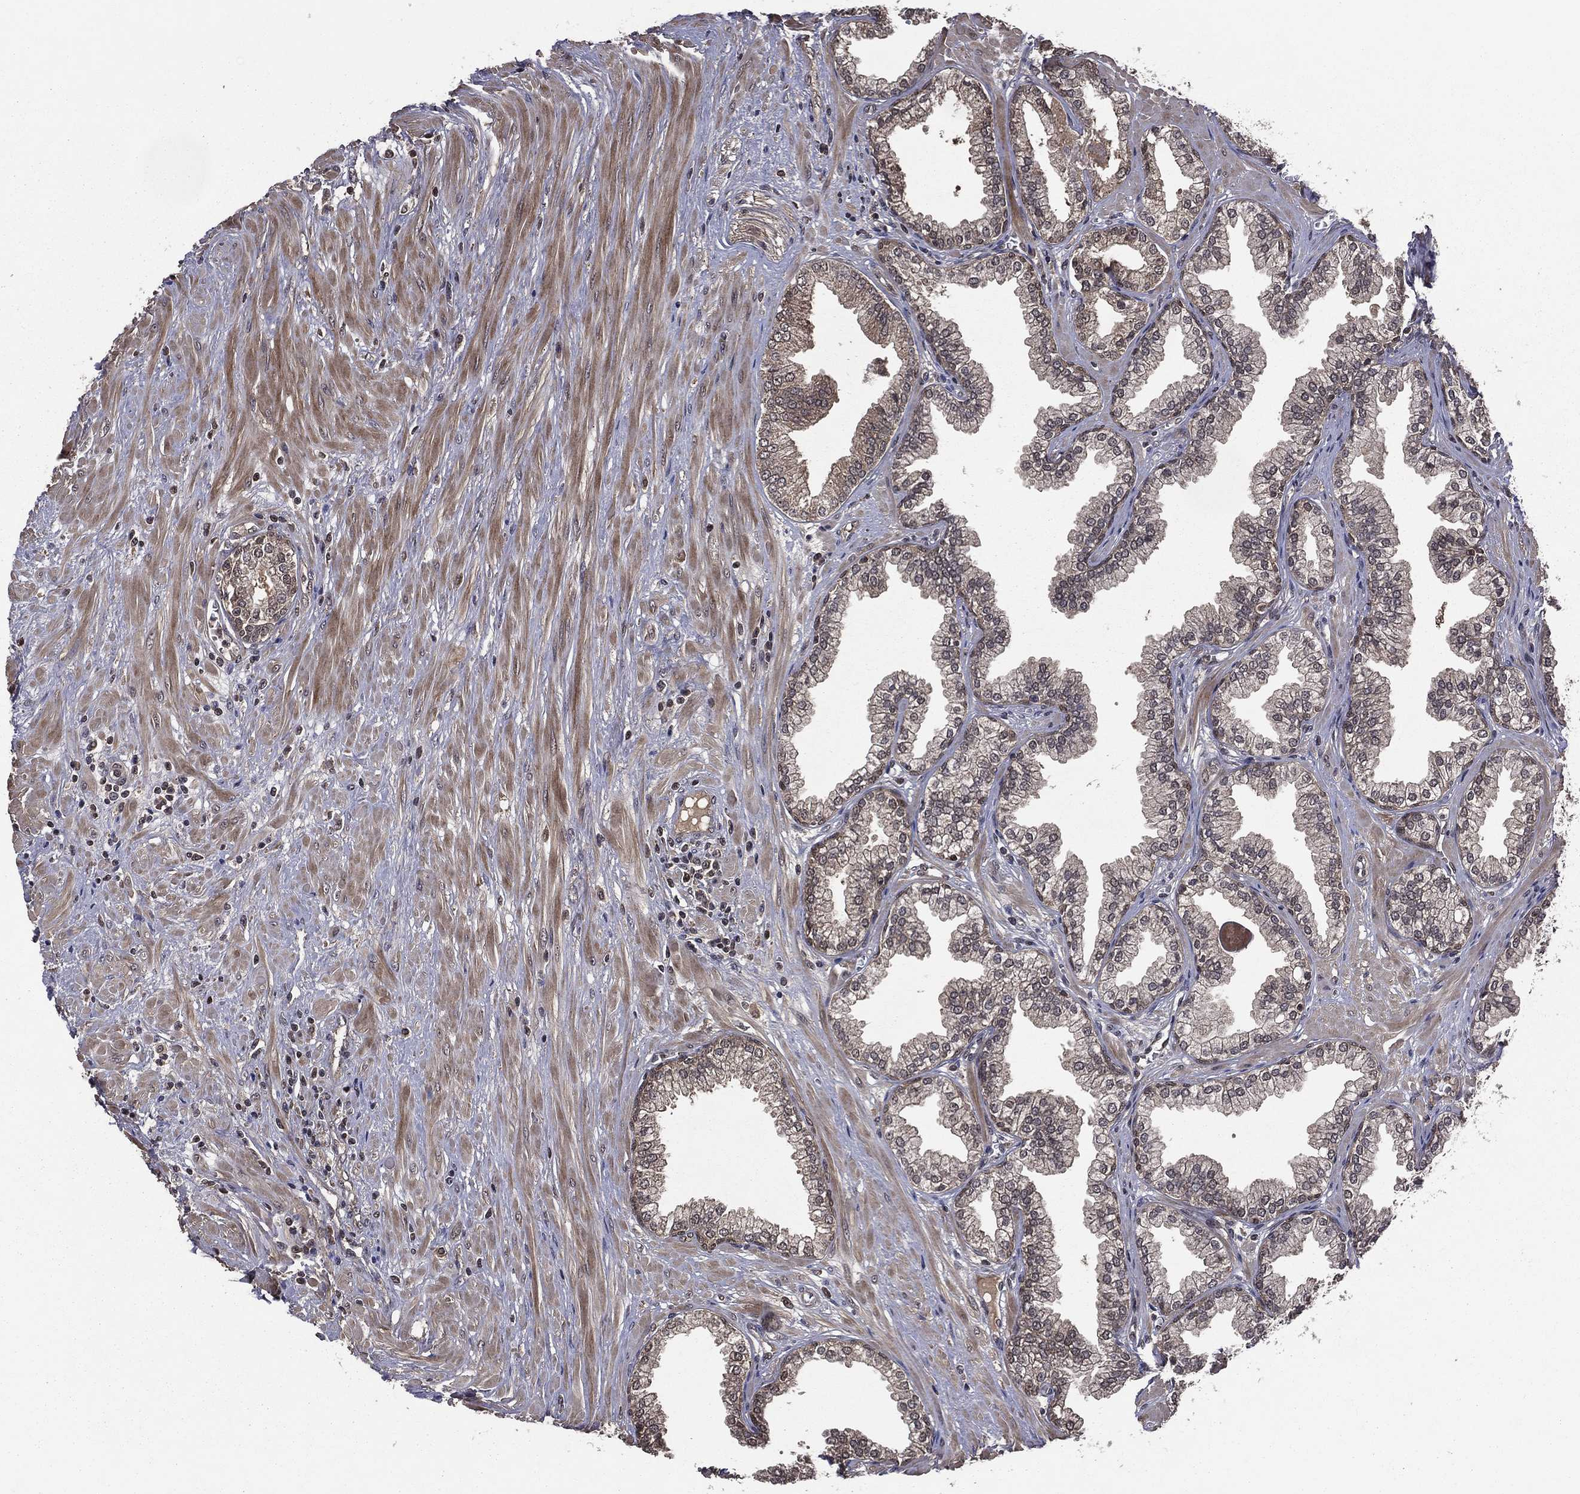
{"staining": {"intensity": "moderate", "quantity": "25%-75%", "location": "cytoplasmic/membranous"}, "tissue": "prostate", "cell_type": "Glandular cells", "image_type": "normal", "snomed": [{"axis": "morphology", "description": "Normal tissue, NOS"}, {"axis": "topography", "description": "Prostate"}], "caption": "DAB (3,3'-diaminobenzidine) immunohistochemical staining of benign human prostate displays moderate cytoplasmic/membranous protein positivity in about 25%-75% of glandular cells. (IHC, brightfield microscopy, high magnification).", "gene": "FGD1", "patient": {"sex": "male", "age": 64}}